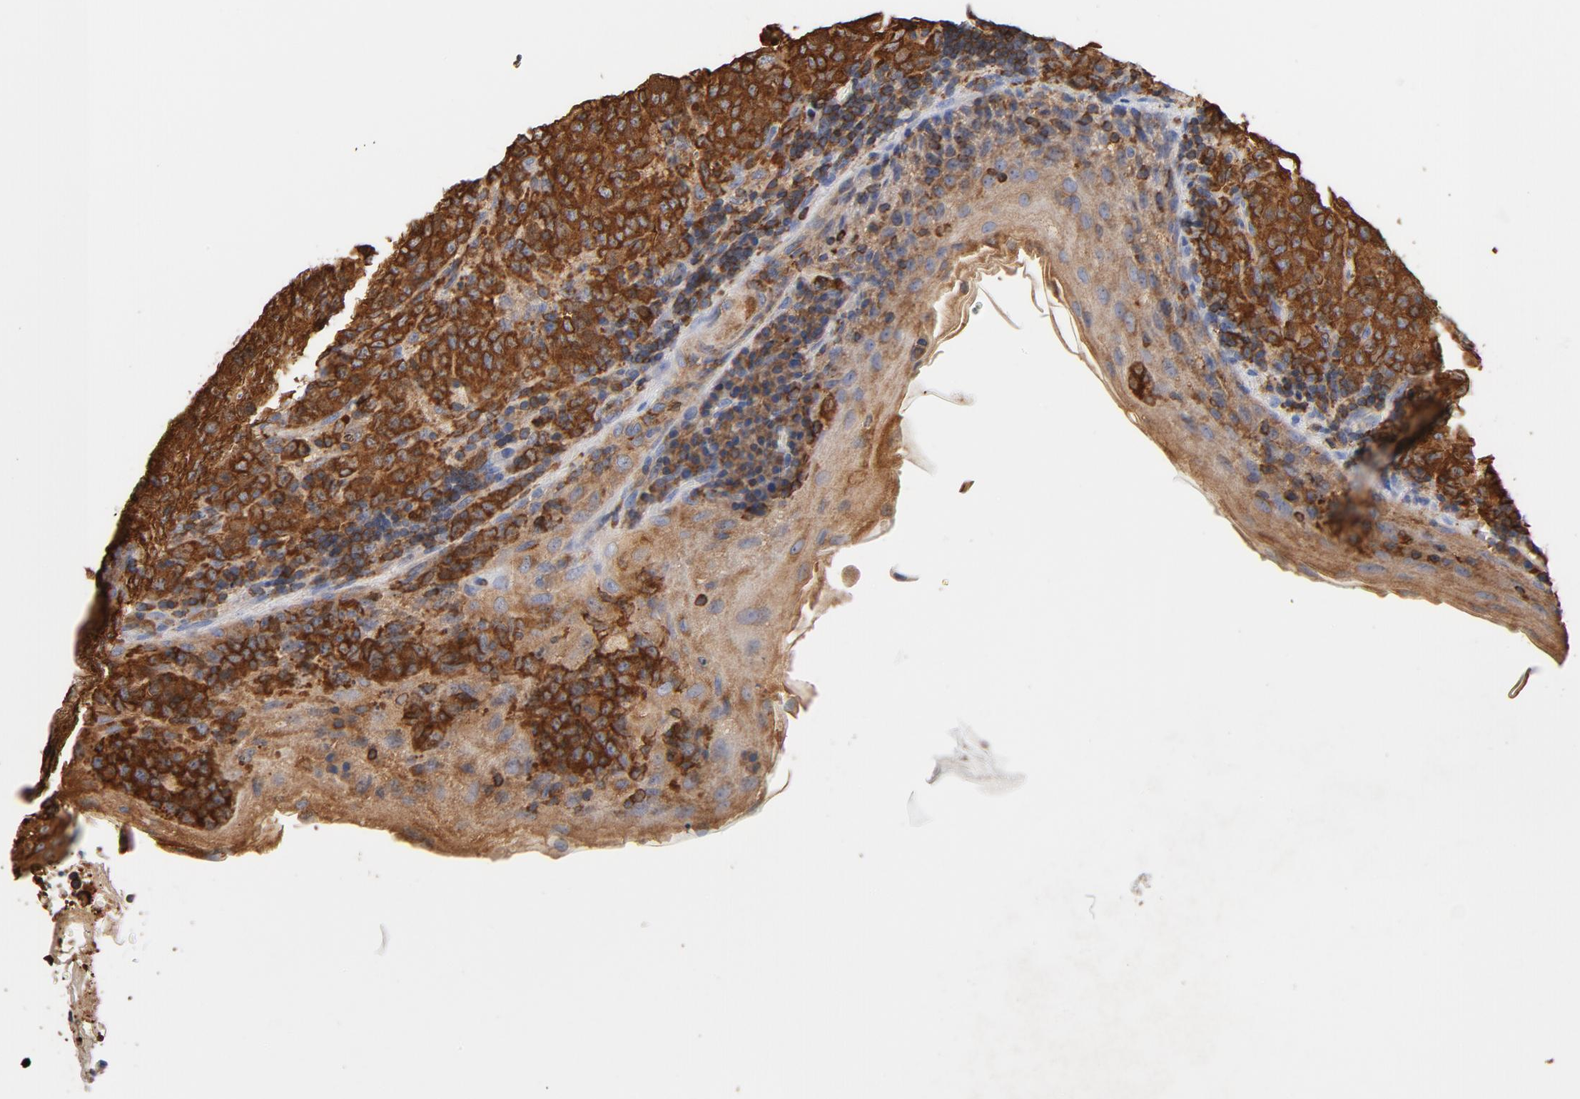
{"staining": {"intensity": "strong", "quantity": ">75%", "location": "cytoplasmic/membranous"}, "tissue": "lymphoma", "cell_type": "Tumor cells", "image_type": "cancer", "snomed": [{"axis": "morphology", "description": "Malignant lymphoma, non-Hodgkin's type, High grade"}, {"axis": "topography", "description": "Tonsil"}], "caption": "The micrograph demonstrates staining of lymphoma, revealing strong cytoplasmic/membranous protein expression (brown color) within tumor cells. The protein is stained brown, and the nuclei are stained in blue (DAB IHC with brightfield microscopy, high magnification).", "gene": "EZR", "patient": {"sex": "female", "age": 36}}